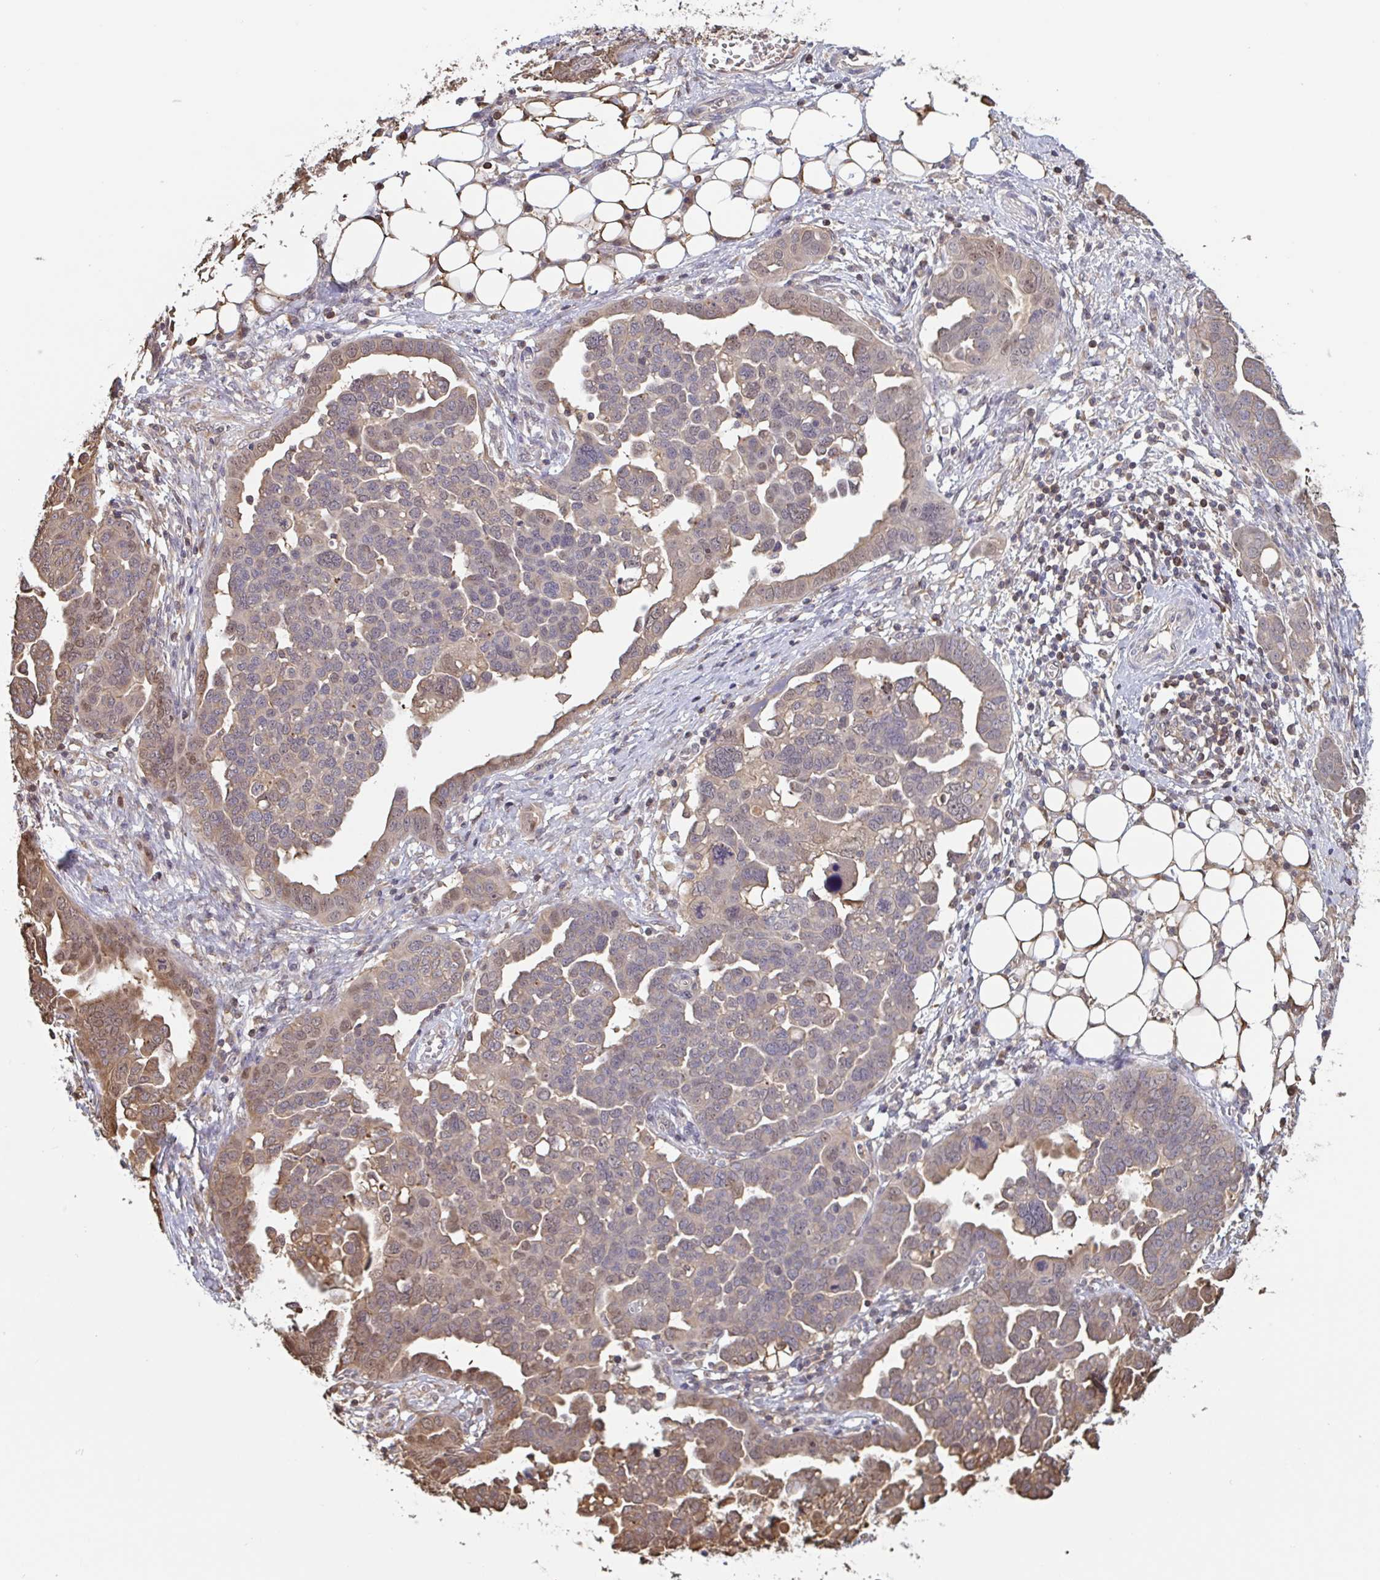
{"staining": {"intensity": "weak", "quantity": ">75%", "location": "cytoplasmic/membranous"}, "tissue": "ovarian cancer", "cell_type": "Tumor cells", "image_type": "cancer", "snomed": [{"axis": "morphology", "description": "Cystadenocarcinoma, serous, NOS"}, {"axis": "topography", "description": "Ovary"}], "caption": "Ovarian serous cystadenocarcinoma stained with a brown dye displays weak cytoplasmic/membranous positive positivity in about >75% of tumor cells.", "gene": "OTOP2", "patient": {"sex": "female", "age": 59}}